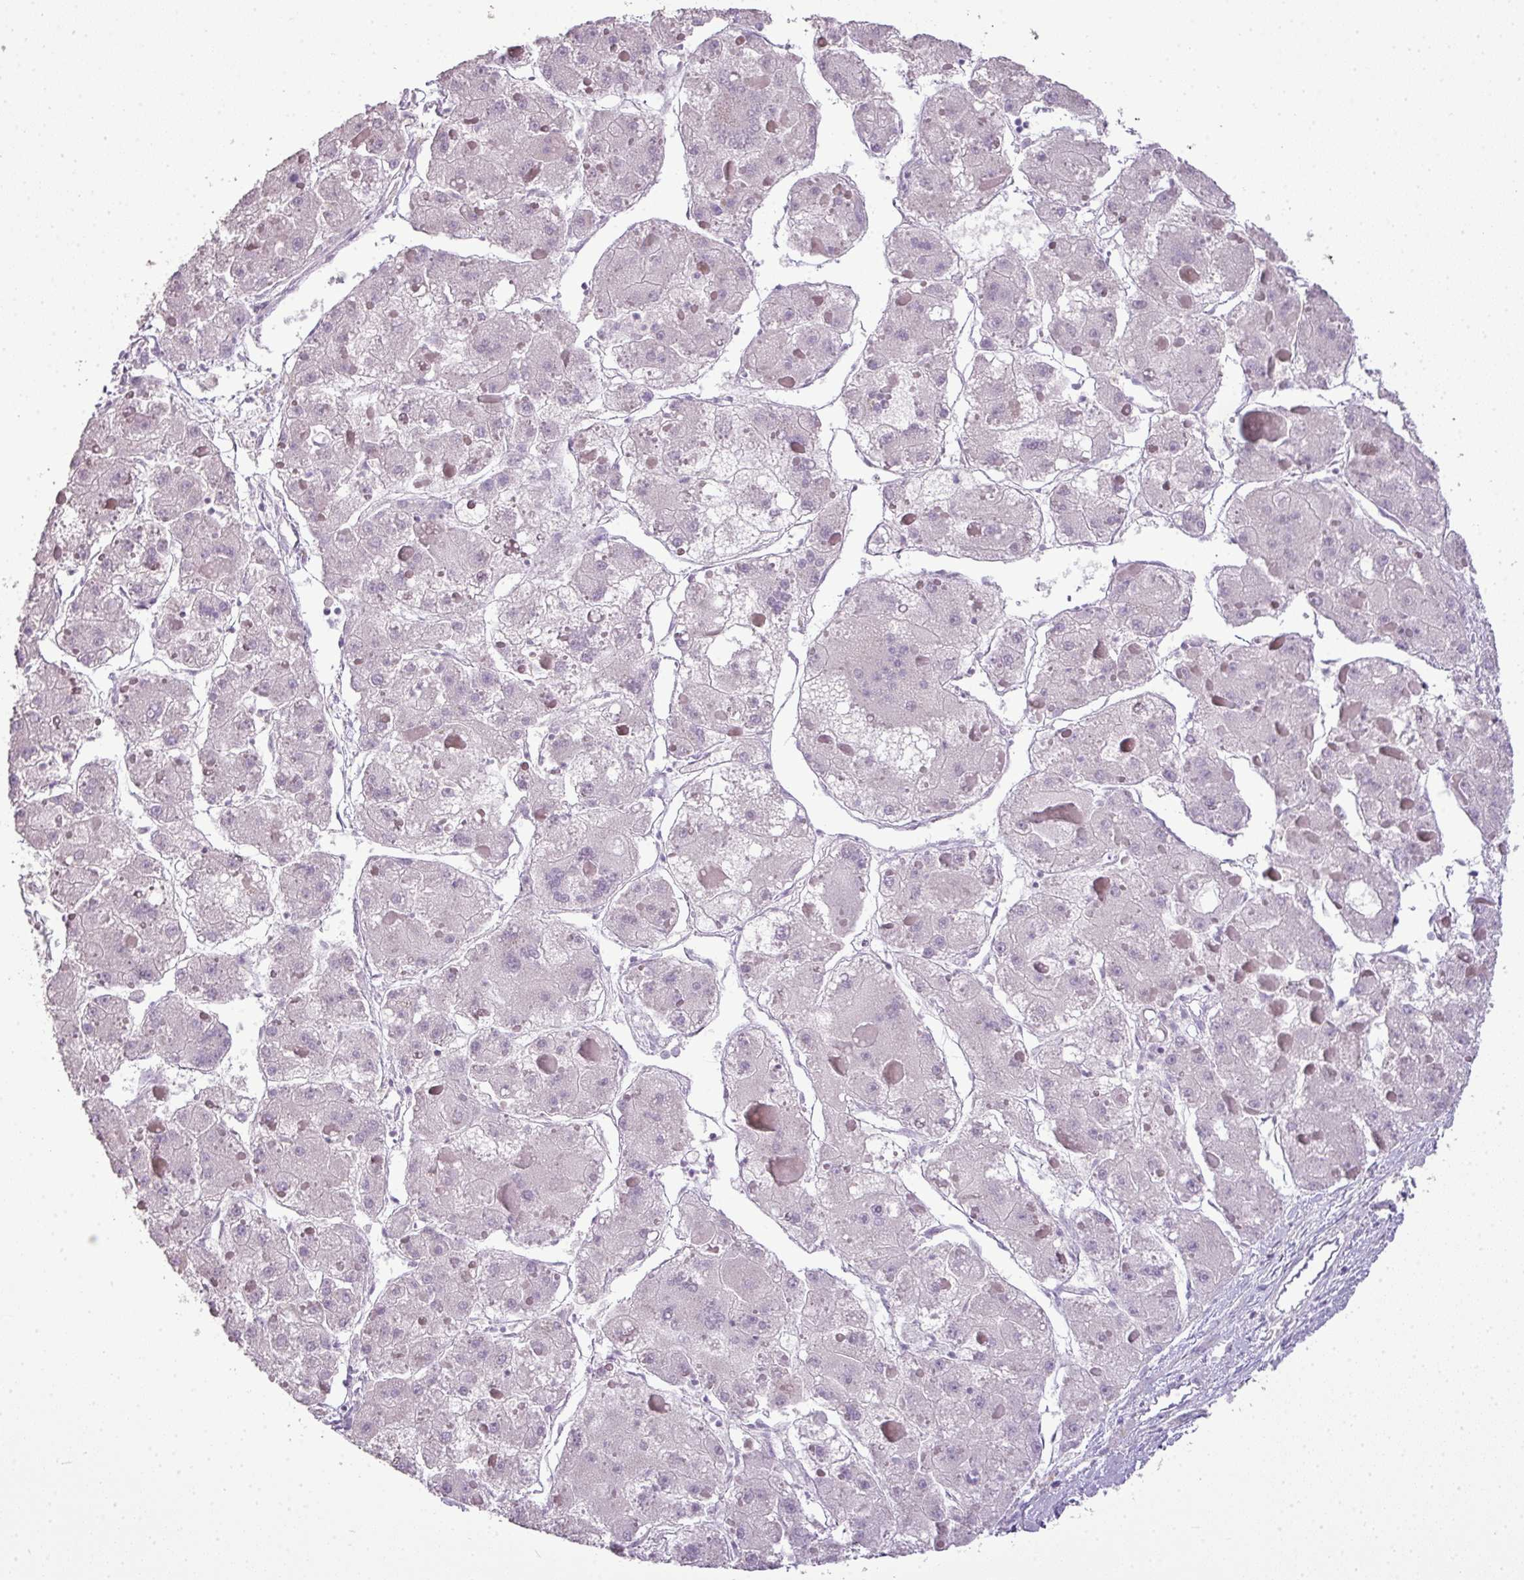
{"staining": {"intensity": "negative", "quantity": "none", "location": "none"}, "tissue": "liver cancer", "cell_type": "Tumor cells", "image_type": "cancer", "snomed": [{"axis": "morphology", "description": "Carcinoma, Hepatocellular, NOS"}, {"axis": "topography", "description": "Liver"}], "caption": "DAB immunohistochemical staining of liver cancer shows no significant positivity in tumor cells.", "gene": "LY9", "patient": {"sex": "female", "age": 73}}